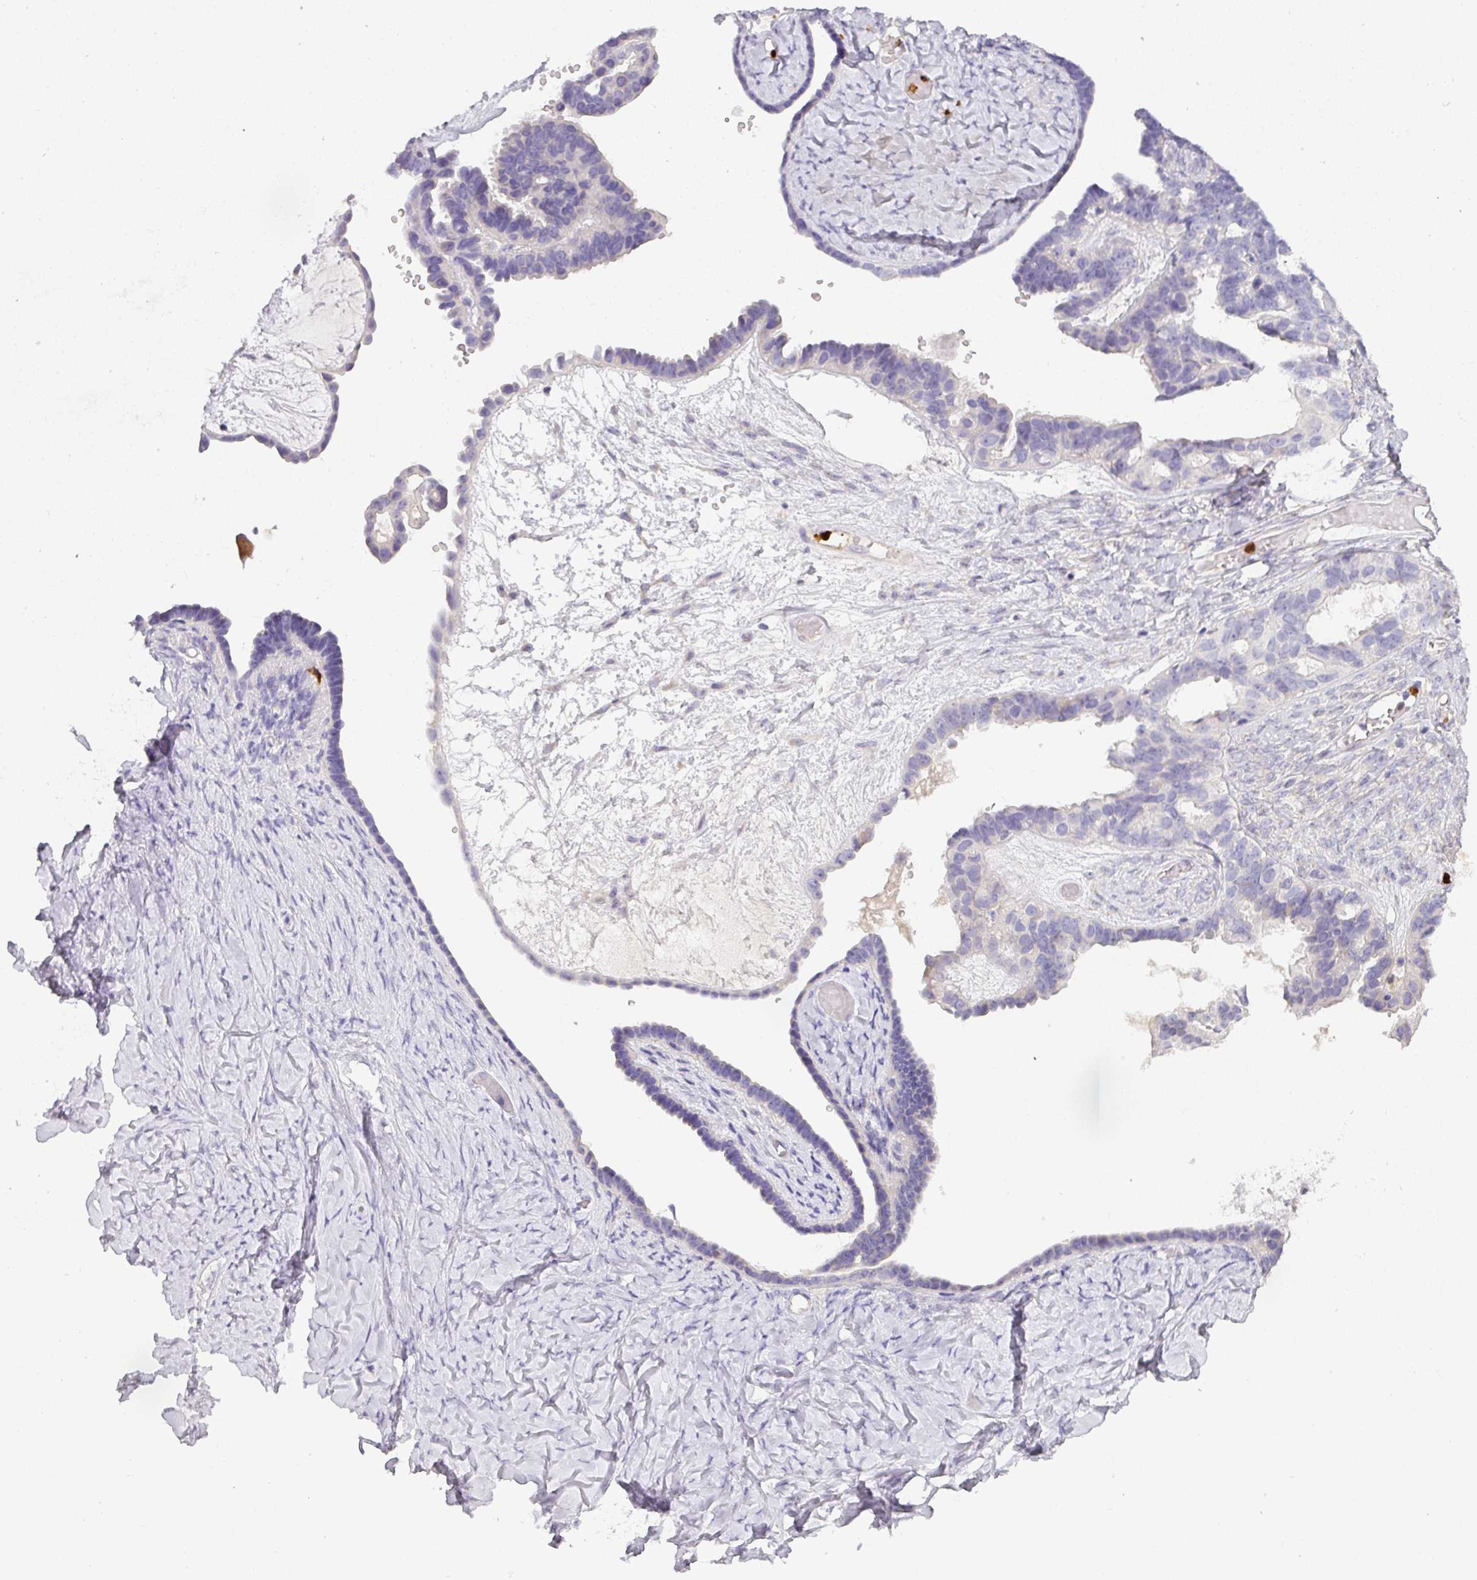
{"staining": {"intensity": "negative", "quantity": "none", "location": "none"}, "tissue": "ovarian cancer", "cell_type": "Tumor cells", "image_type": "cancer", "snomed": [{"axis": "morphology", "description": "Cystadenocarcinoma, serous, NOS"}, {"axis": "topography", "description": "Ovary"}], "caption": "Tumor cells show no significant expression in ovarian cancer.", "gene": "HHEX", "patient": {"sex": "female", "age": 69}}